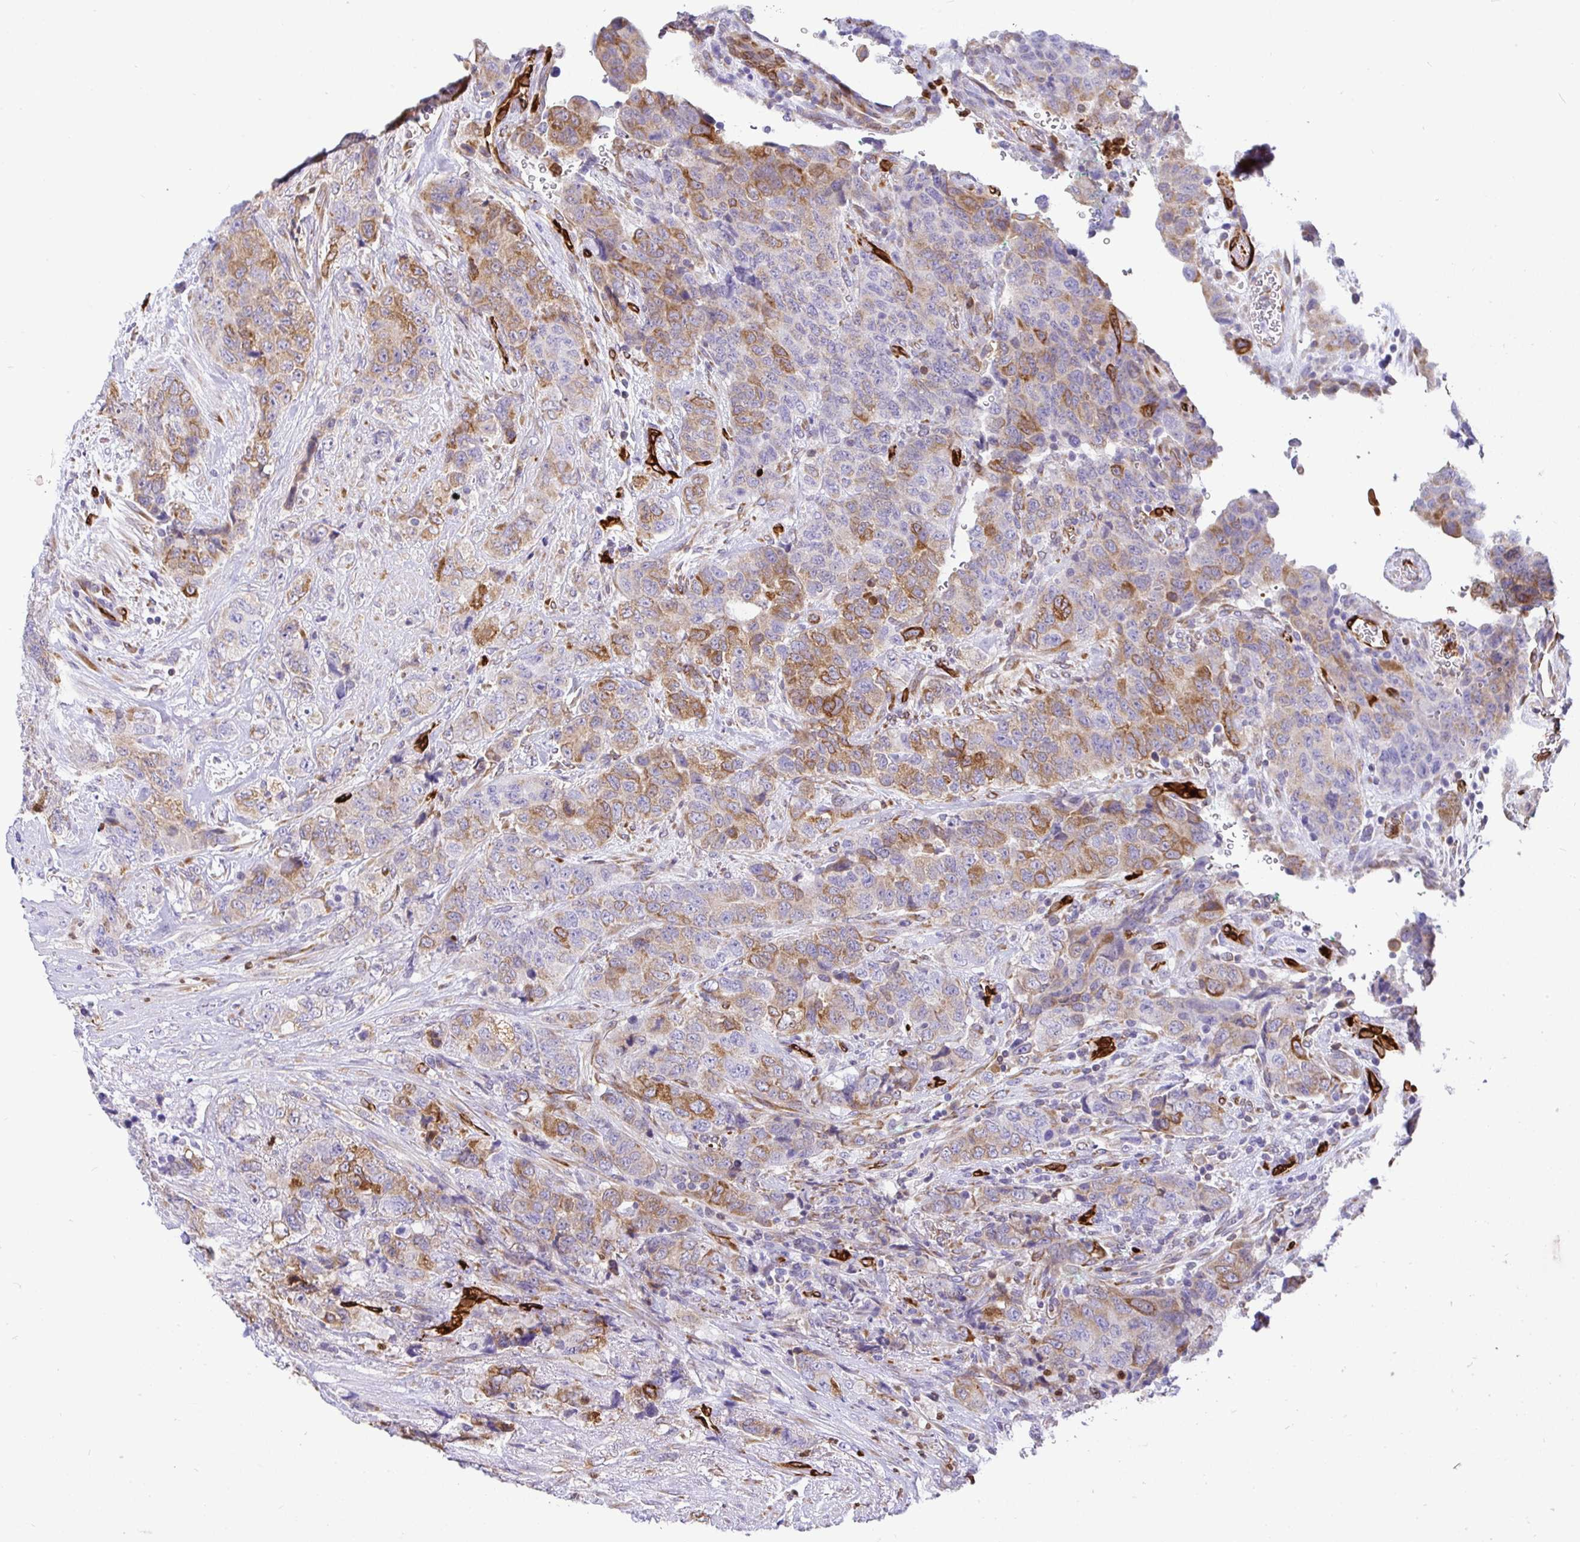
{"staining": {"intensity": "moderate", "quantity": "25%-75%", "location": "cytoplasmic/membranous"}, "tissue": "urothelial cancer", "cell_type": "Tumor cells", "image_type": "cancer", "snomed": [{"axis": "morphology", "description": "Urothelial carcinoma, High grade"}, {"axis": "topography", "description": "Urinary bladder"}], "caption": "The photomicrograph demonstrates staining of urothelial cancer, revealing moderate cytoplasmic/membranous protein expression (brown color) within tumor cells.", "gene": "TP53I11", "patient": {"sex": "female", "age": 78}}